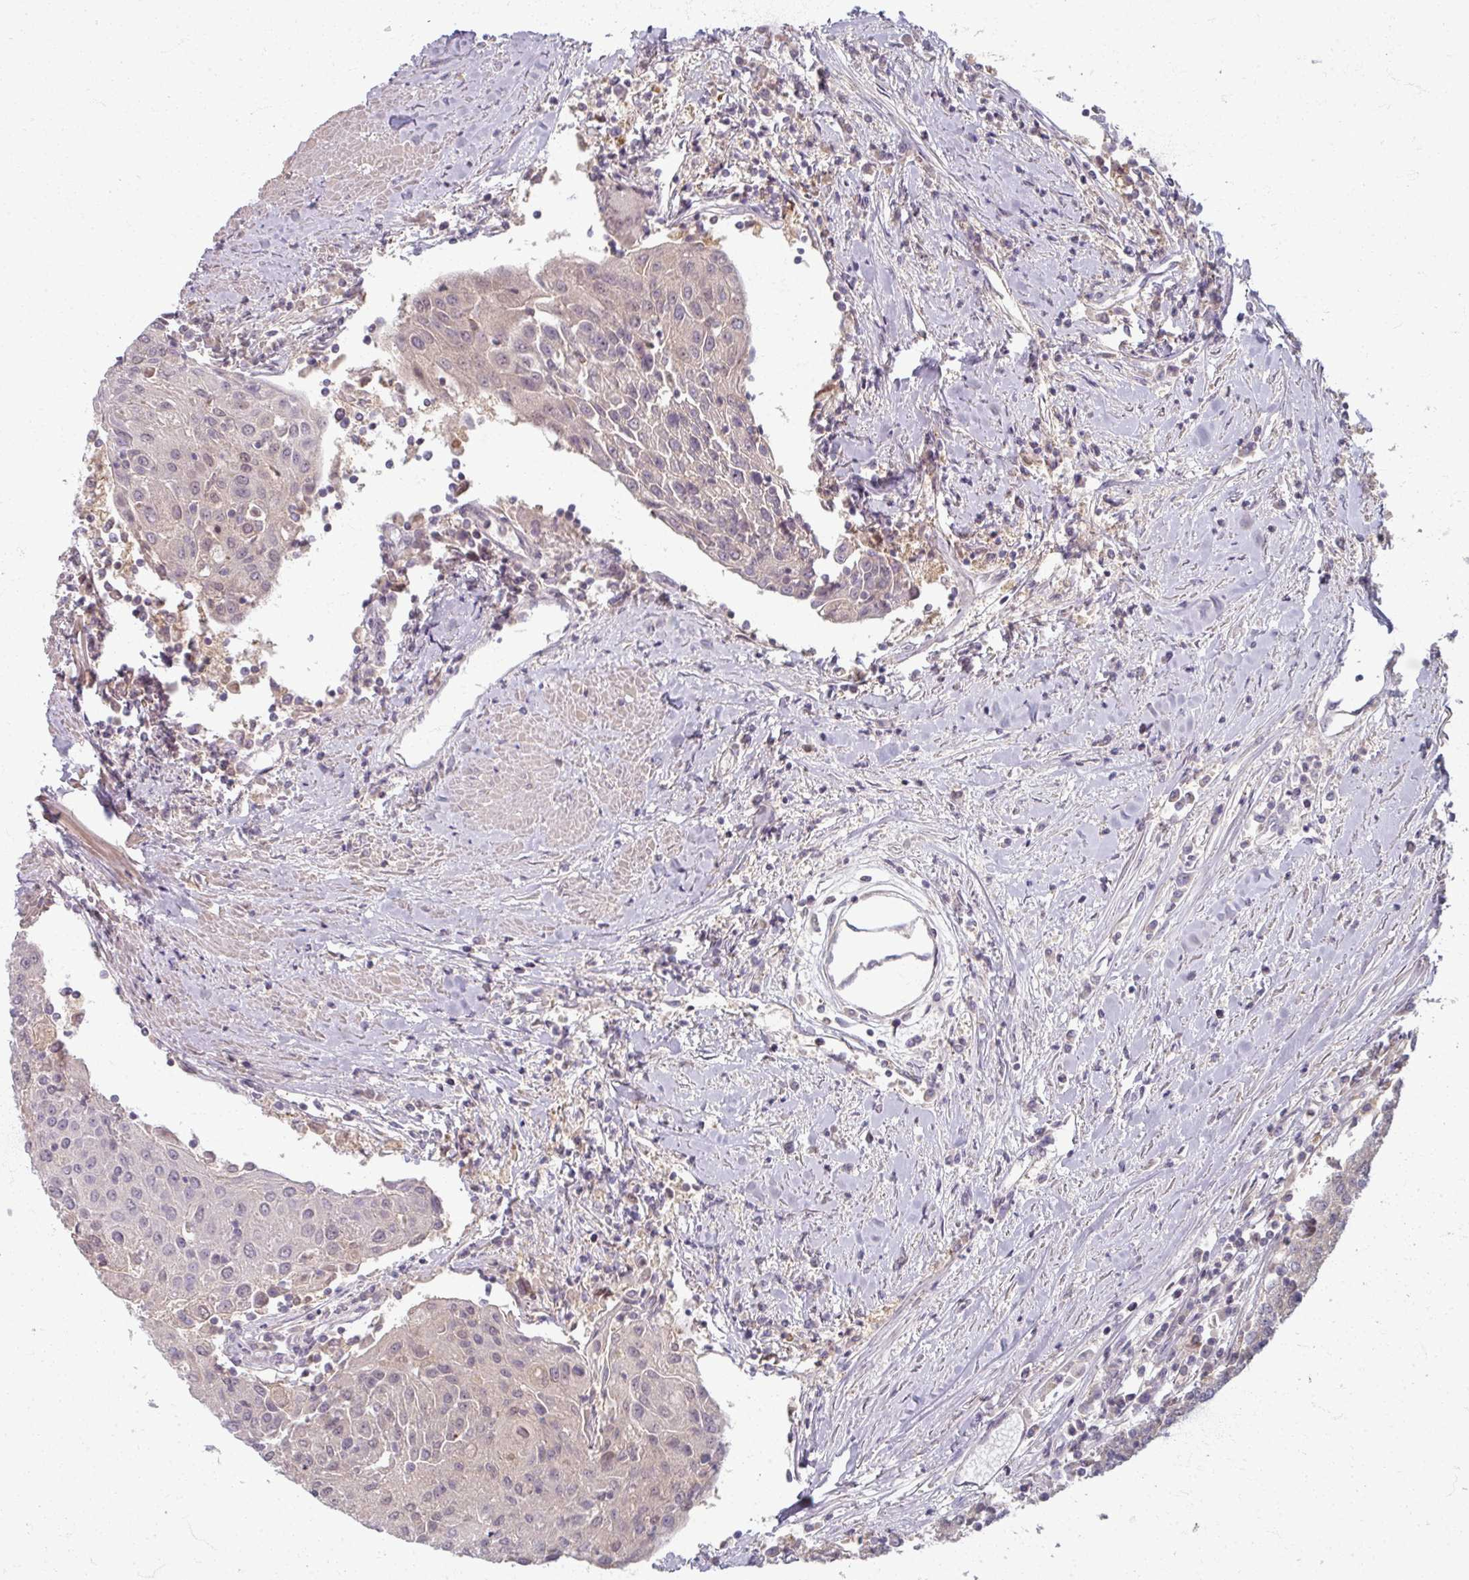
{"staining": {"intensity": "weak", "quantity": "<25%", "location": "cytoplasmic/membranous,nuclear"}, "tissue": "urothelial cancer", "cell_type": "Tumor cells", "image_type": "cancer", "snomed": [{"axis": "morphology", "description": "Urothelial carcinoma, High grade"}, {"axis": "topography", "description": "Urinary bladder"}], "caption": "Protein analysis of urothelial cancer displays no significant expression in tumor cells. Nuclei are stained in blue.", "gene": "TTLL7", "patient": {"sex": "female", "age": 85}}